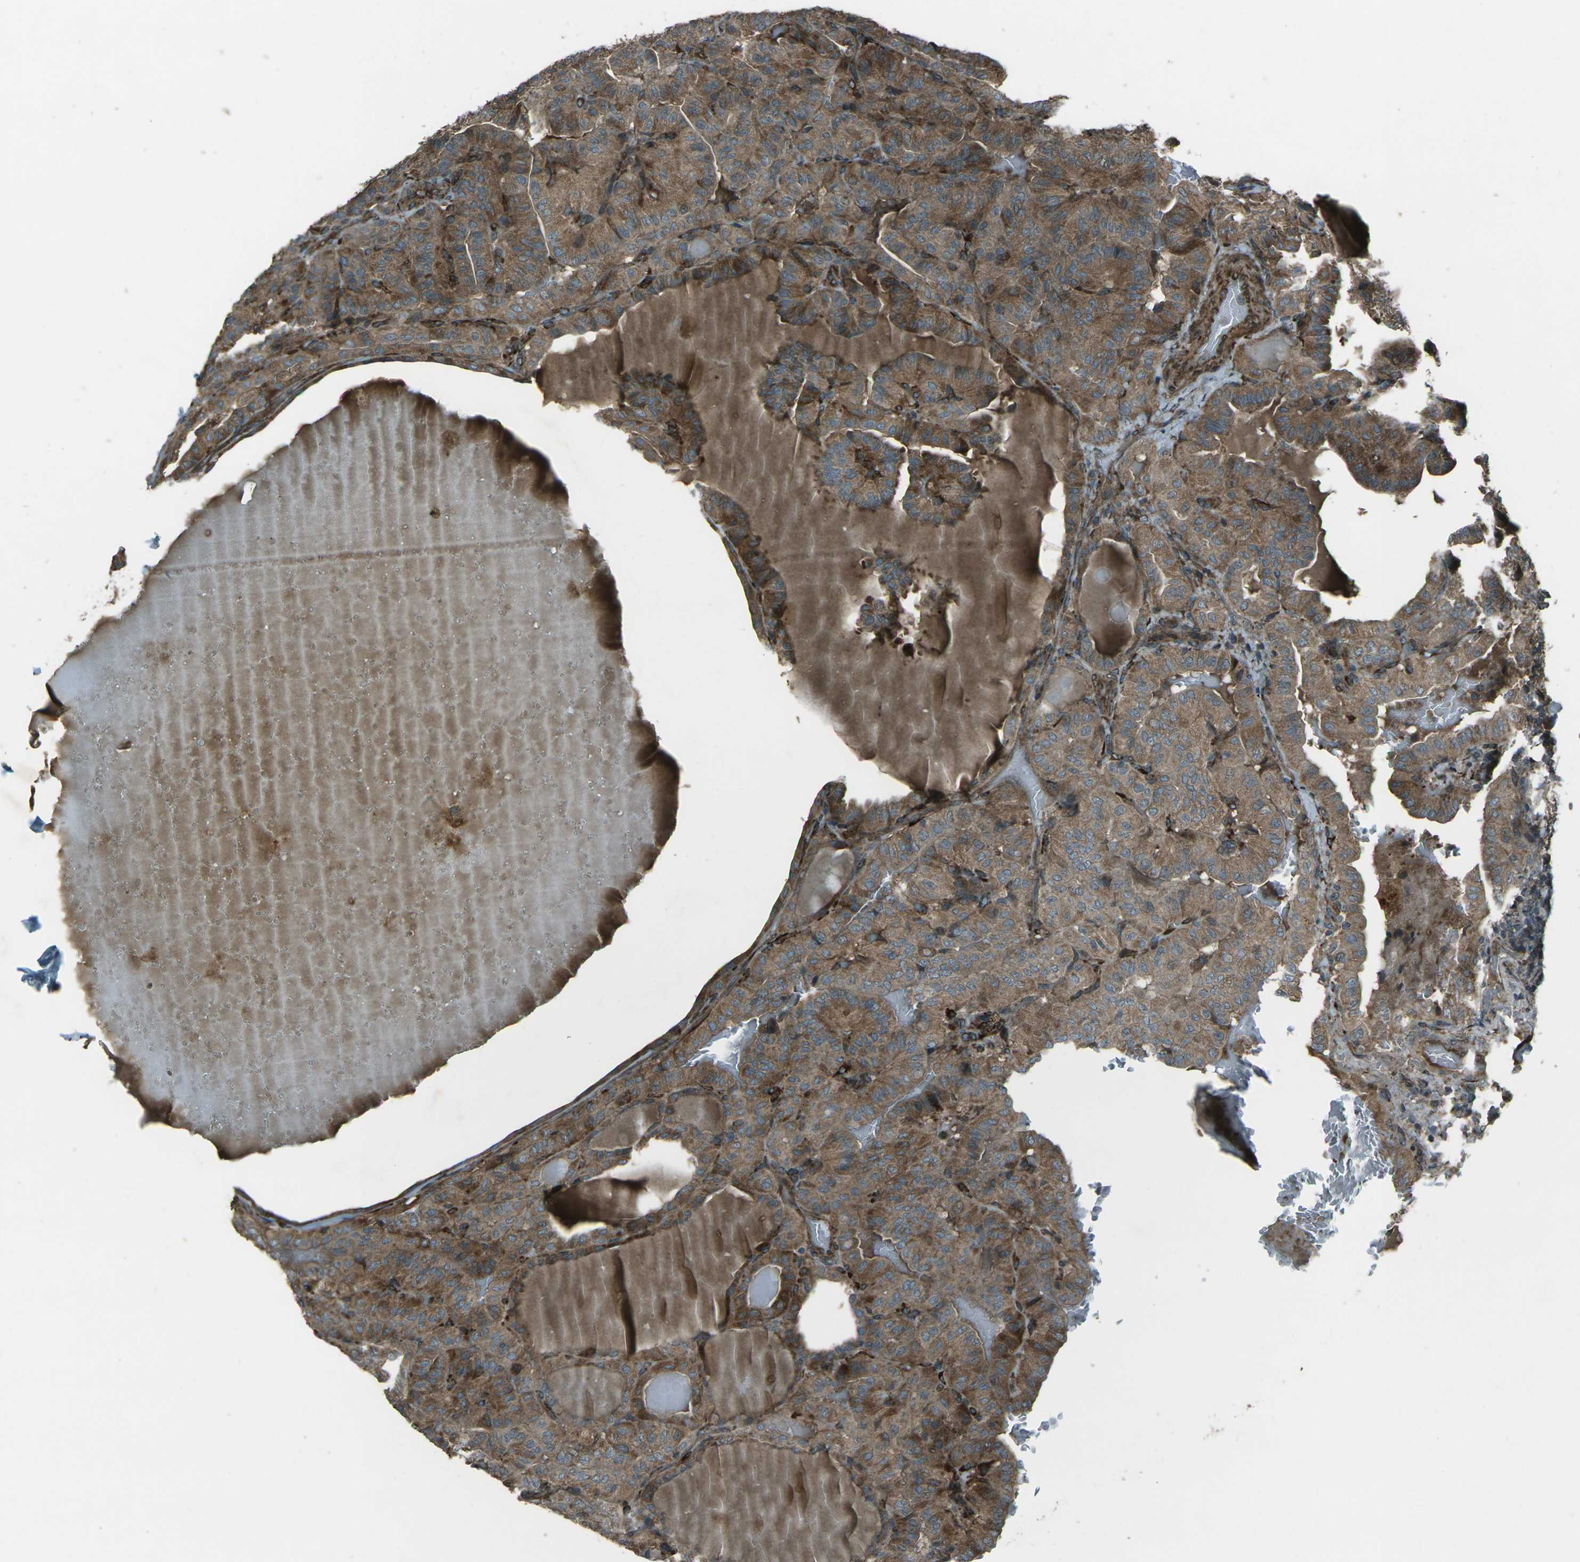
{"staining": {"intensity": "moderate", "quantity": ">75%", "location": "cytoplasmic/membranous"}, "tissue": "thyroid cancer", "cell_type": "Tumor cells", "image_type": "cancer", "snomed": [{"axis": "morphology", "description": "Papillary adenocarcinoma, NOS"}, {"axis": "topography", "description": "Thyroid gland"}], "caption": "Protein staining demonstrates moderate cytoplasmic/membranous staining in about >75% of tumor cells in thyroid papillary adenocarcinoma.", "gene": "LSMEM1", "patient": {"sex": "male", "age": 77}}